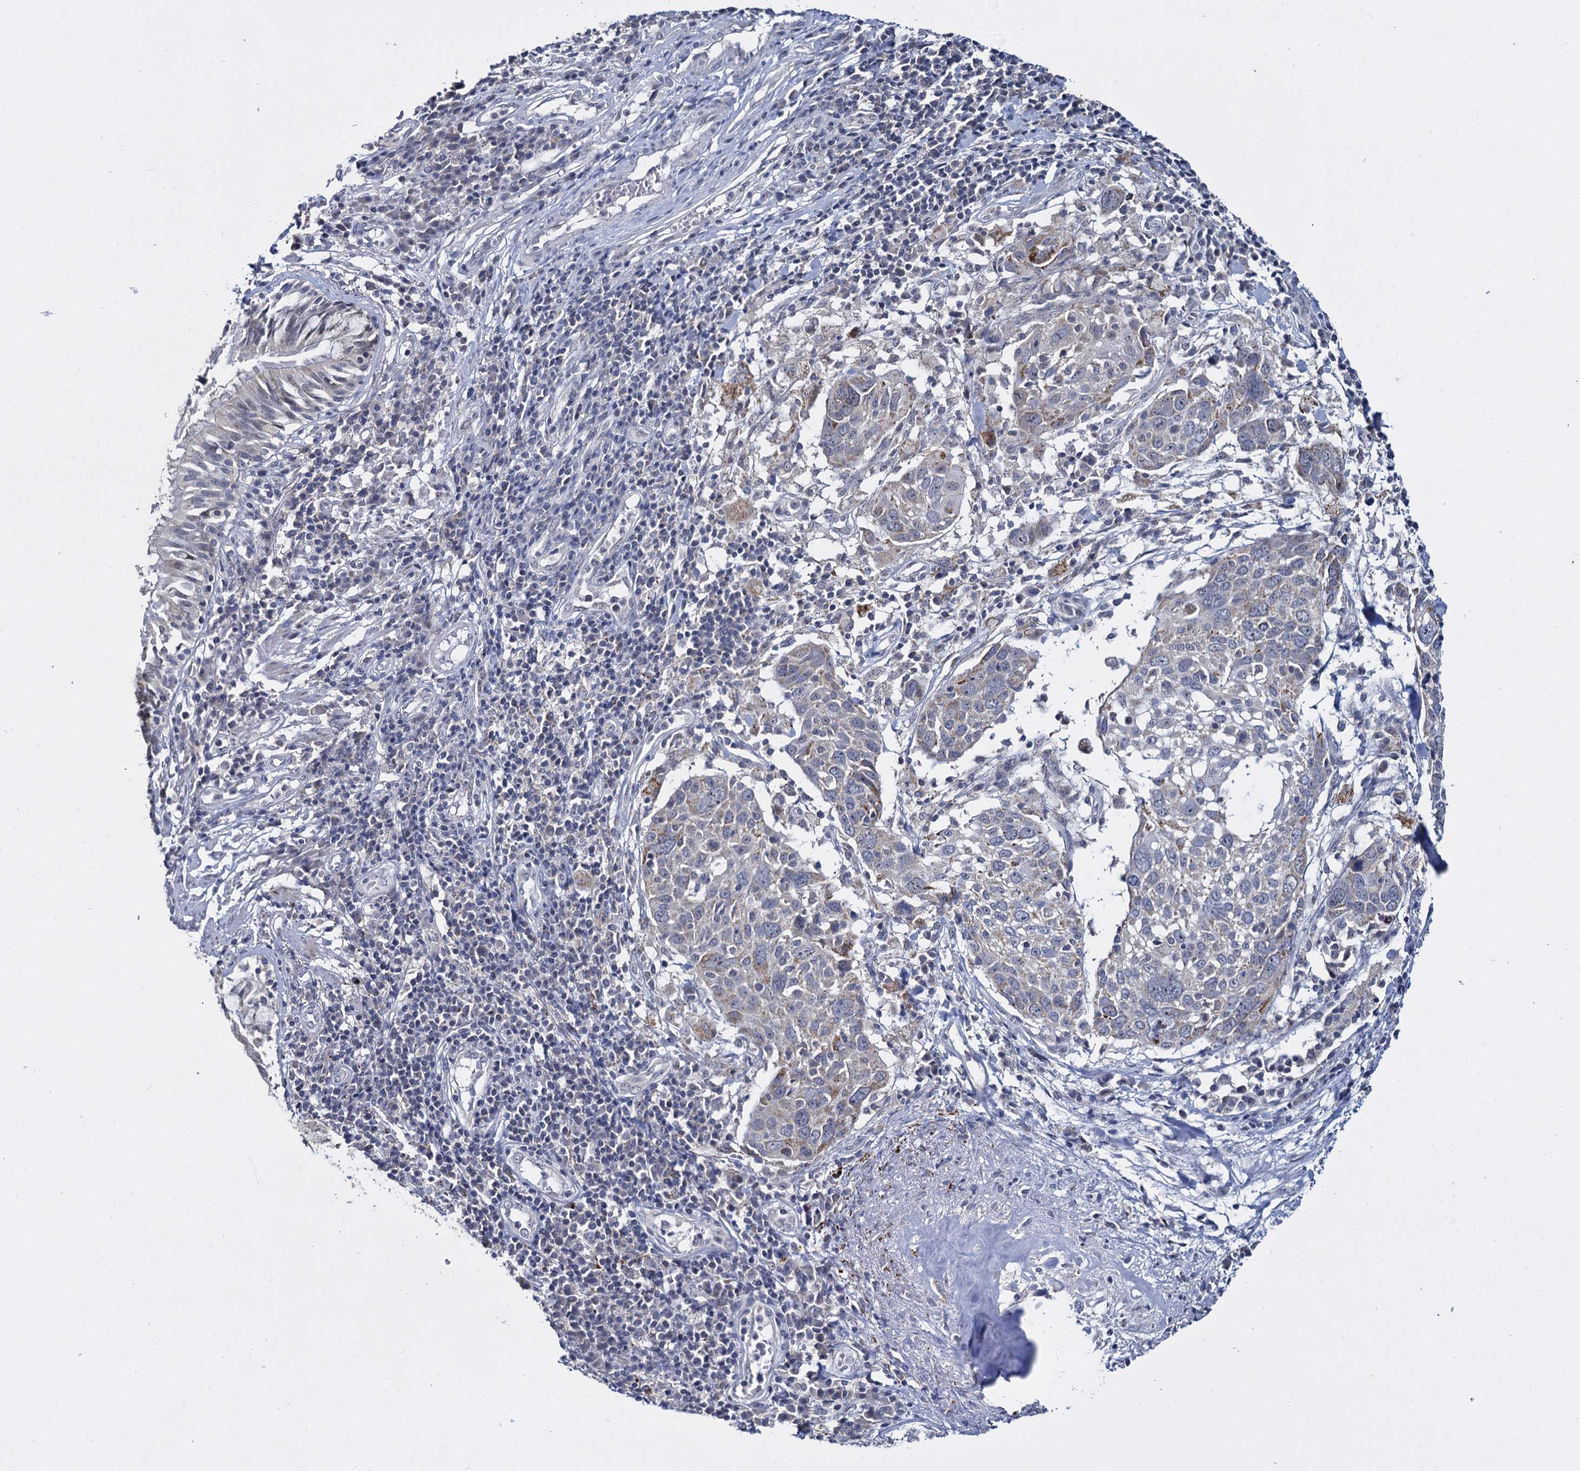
{"staining": {"intensity": "weak", "quantity": "<25%", "location": "cytoplasmic/membranous"}, "tissue": "lung cancer", "cell_type": "Tumor cells", "image_type": "cancer", "snomed": [{"axis": "morphology", "description": "Squamous cell carcinoma, NOS"}, {"axis": "topography", "description": "Lung"}], "caption": "Histopathology image shows no protein positivity in tumor cells of lung cancer (squamous cell carcinoma) tissue. Brightfield microscopy of IHC stained with DAB (brown) and hematoxylin (blue), captured at high magnification.", "gene": "RPUSD4", "patient": {"sex": "male", "age": 65}}